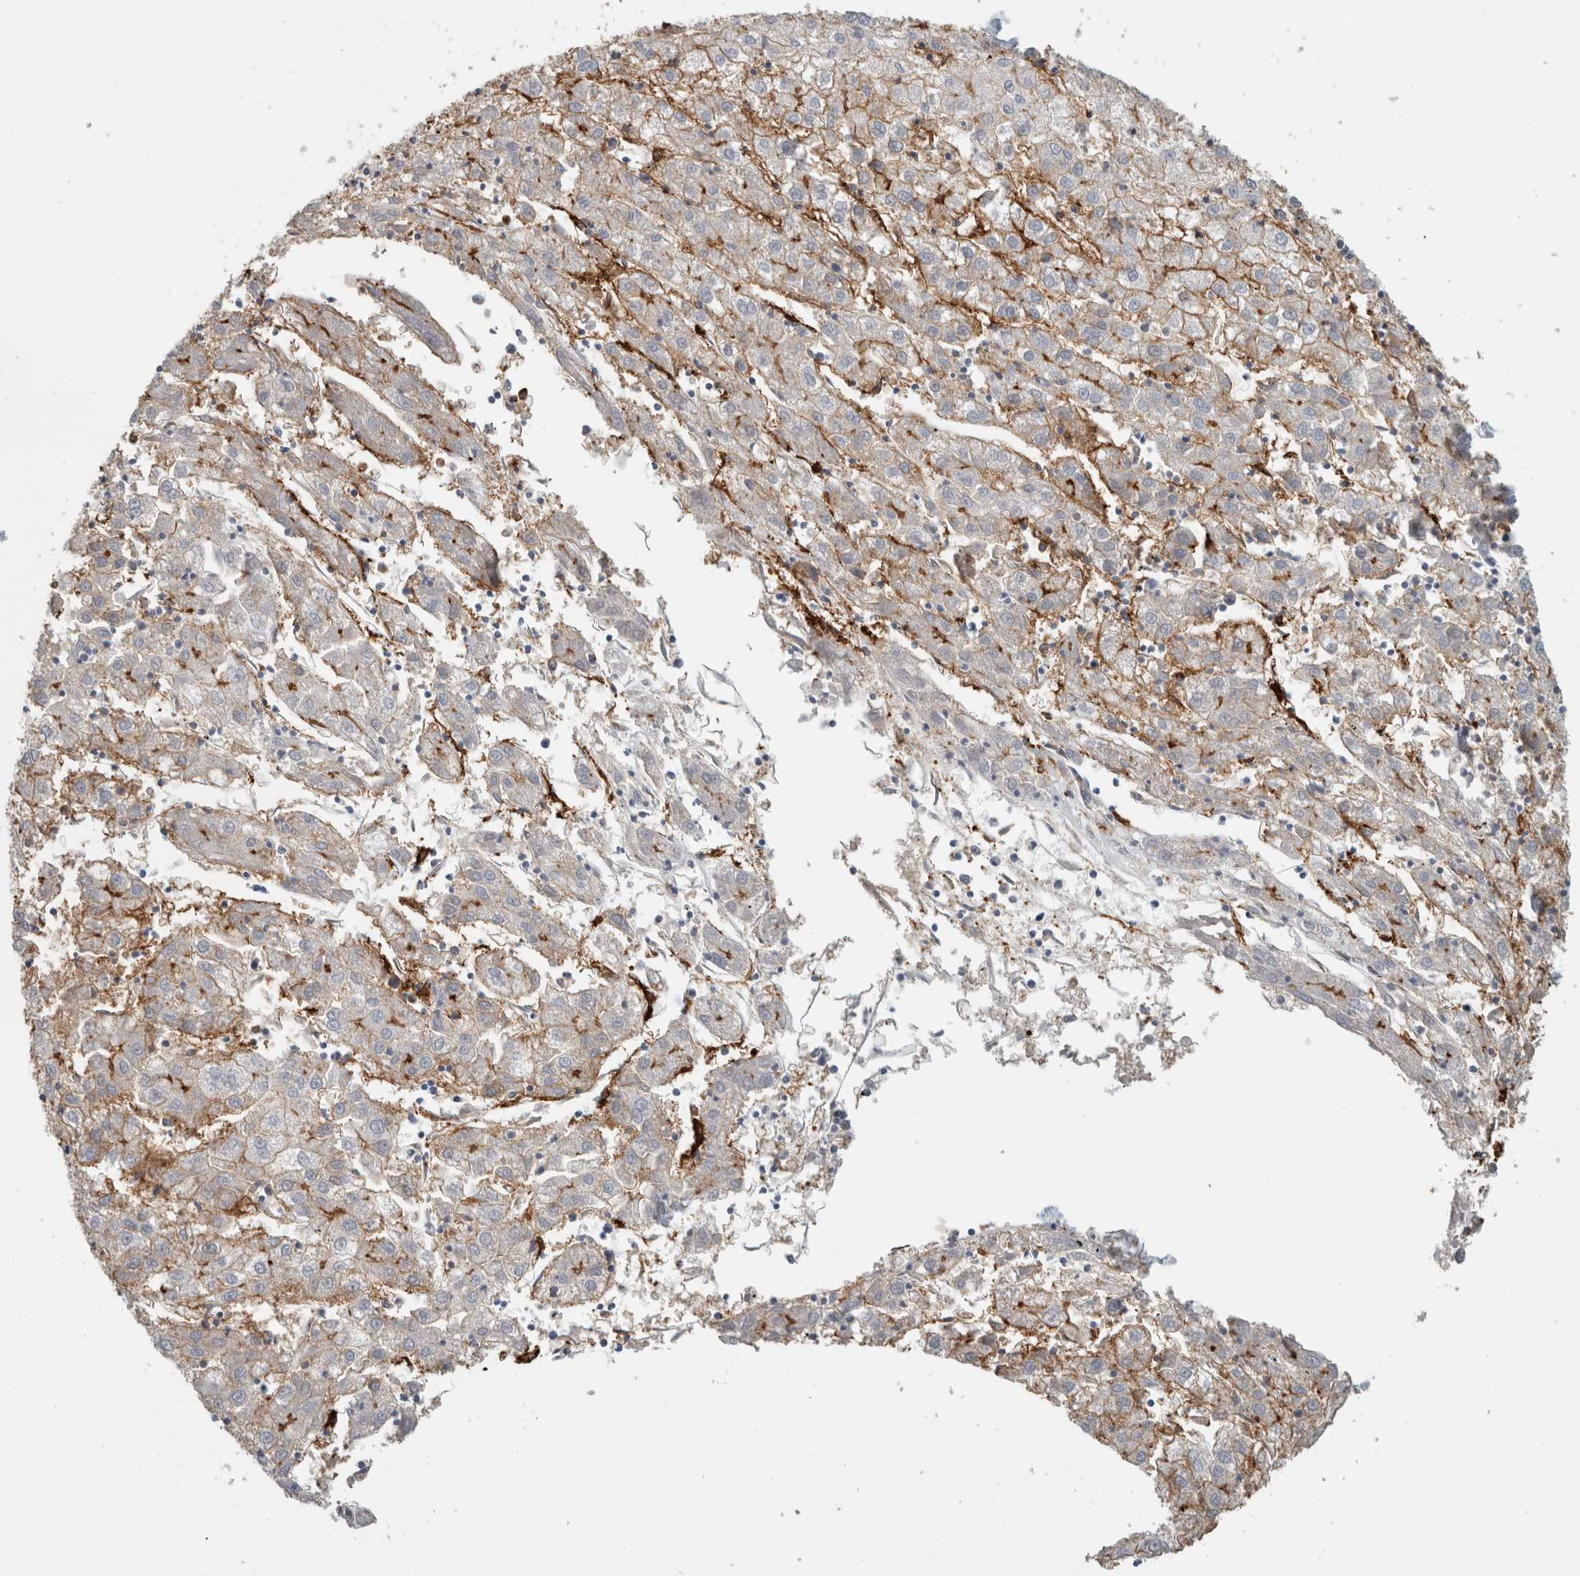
{"staining": {"intensity": "weak", "quantity": "<25%", "location": "cytoplasmic/membranous"}, "tissue": "liver cancer", "cell_type": "Tumor cells", "image_type": "cancer", "snomed": [{"axis": "morphology", "description": "Carcinoma, Hepatocellular, NOS"}, {"axis": "topography", "description": "Liver"}], "caption": "Photomicrograph shows no significant protein positivity in tumor cells of liver cancer.", "gene": "CD36", "patient": {"sex": "male", "age": 72}}